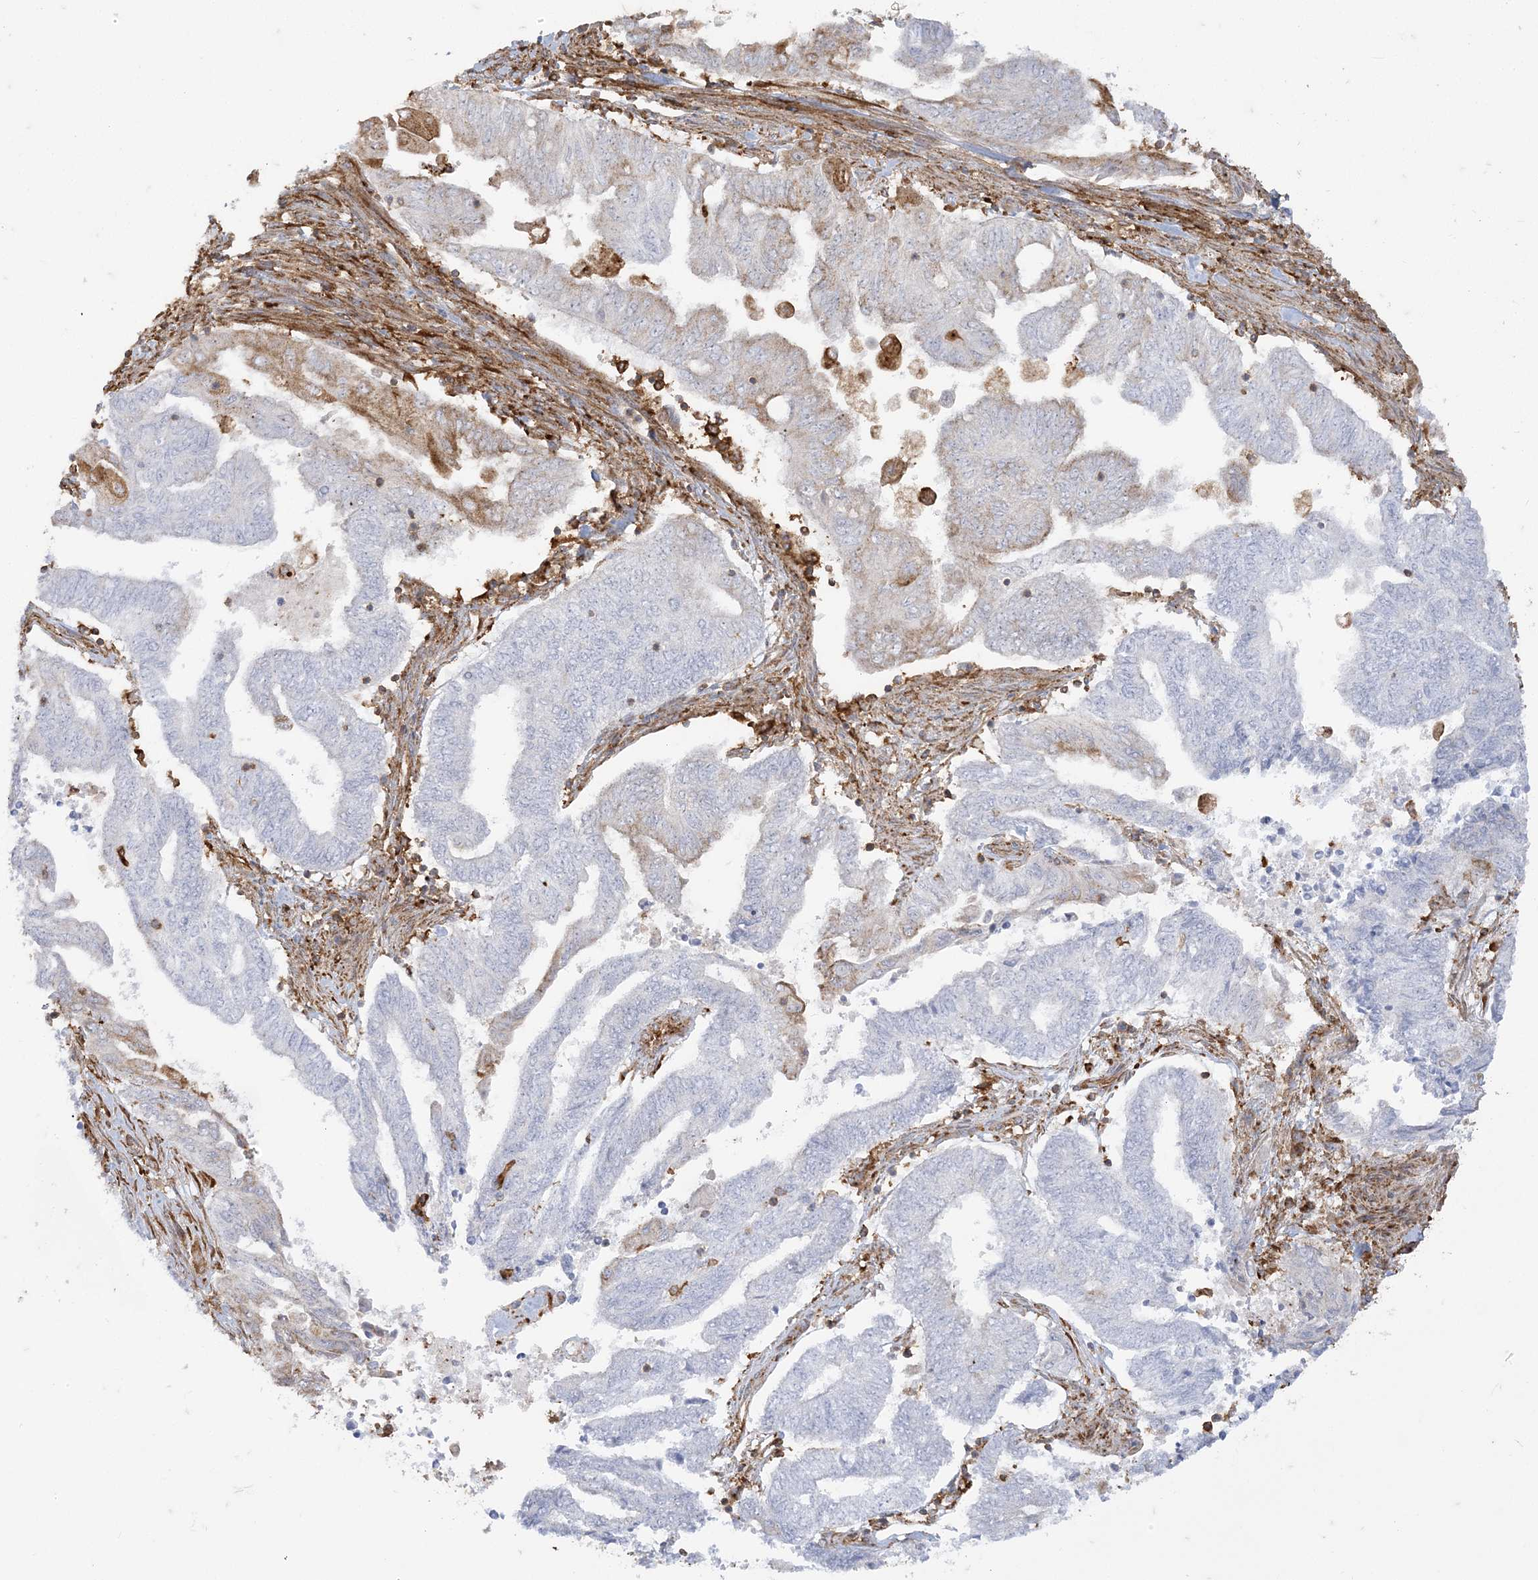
{"staining": {"intensity": "moderate", "quantity": "<25%", "location": "cytoplasmic/membranous"}, "tissue": "endometrial cancer", "cell_type": "Tumor cells", "image_type": "cancer", "snomed": [{"axis": "morphology", "description": "Adenocarcinoma, NOS"}, {"axis": "topography", "description": "Uterus"}, {"axis": "topography", "description": "Endometrium"}], "caption": "Immunohistochemical staining of endometrial cancer reveals moderate cytoplasmic/membranous protein expression in about <25% of tumor cells.", "gene": "DERL3", "patient": {"sex": "female", "age": 70}}